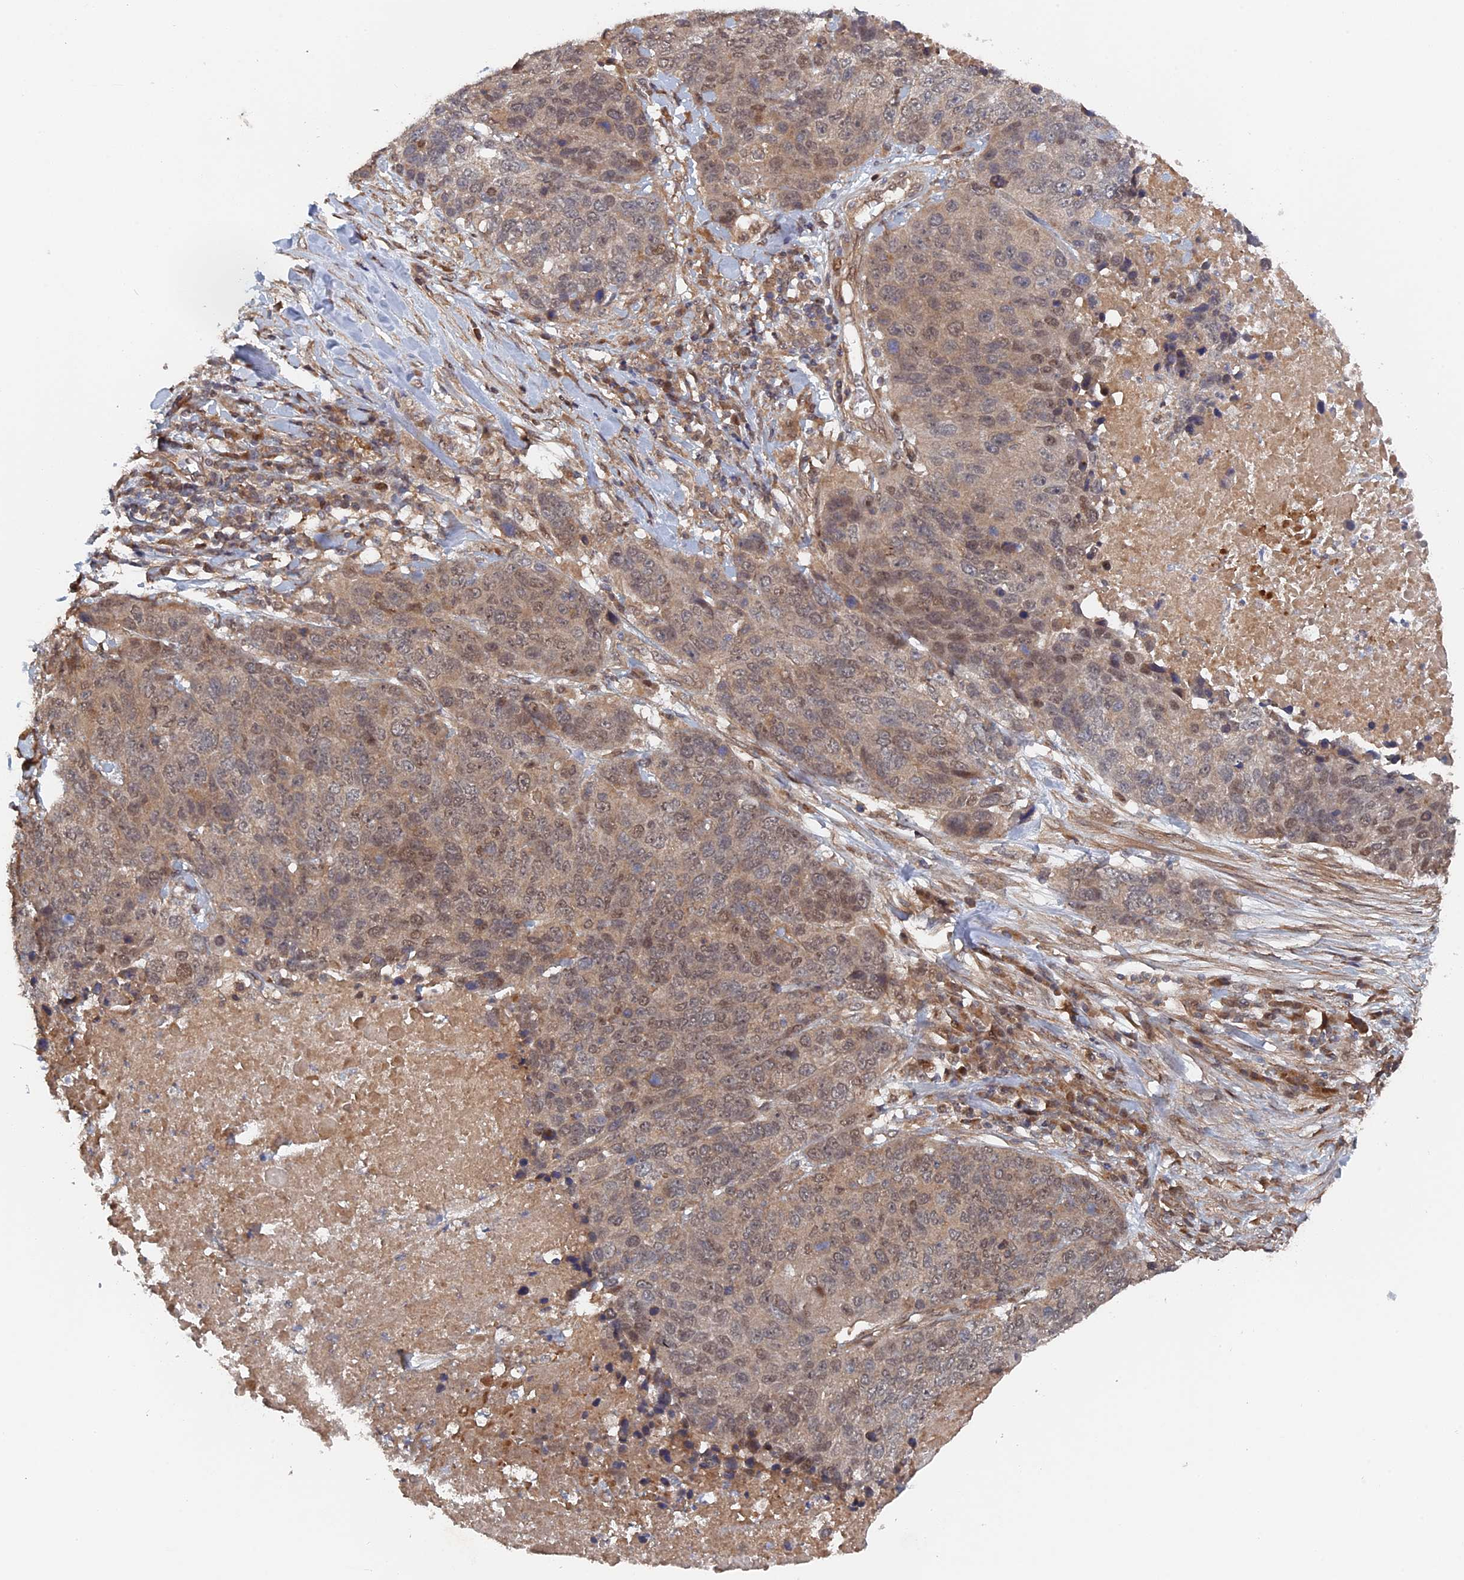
{"staining": {"intensity": "weak", "quantity": "25%-75%", "location": "nuclear"}, "tissue": "lung cancer", "cell_type": "Tumor cells", "image_type": "cancer", "snomed": [{"axis": "morphology", "description": "Normal tissue, NOS"}, {"axis": "morphology", "description": "Squamous cell carcinoma, NOS"}, {"axis": "topography", "description": "Lymph node"}, {"axis": "topography", "description": "Lung"}], "caption": "Immunohistochemistry of human lung cancer shows low levels of weak nuclear staining in approximately 25%-75% of tumor cells.", "gene": "ELOVL6", "patient": {"sex": "male", "age": 66}}